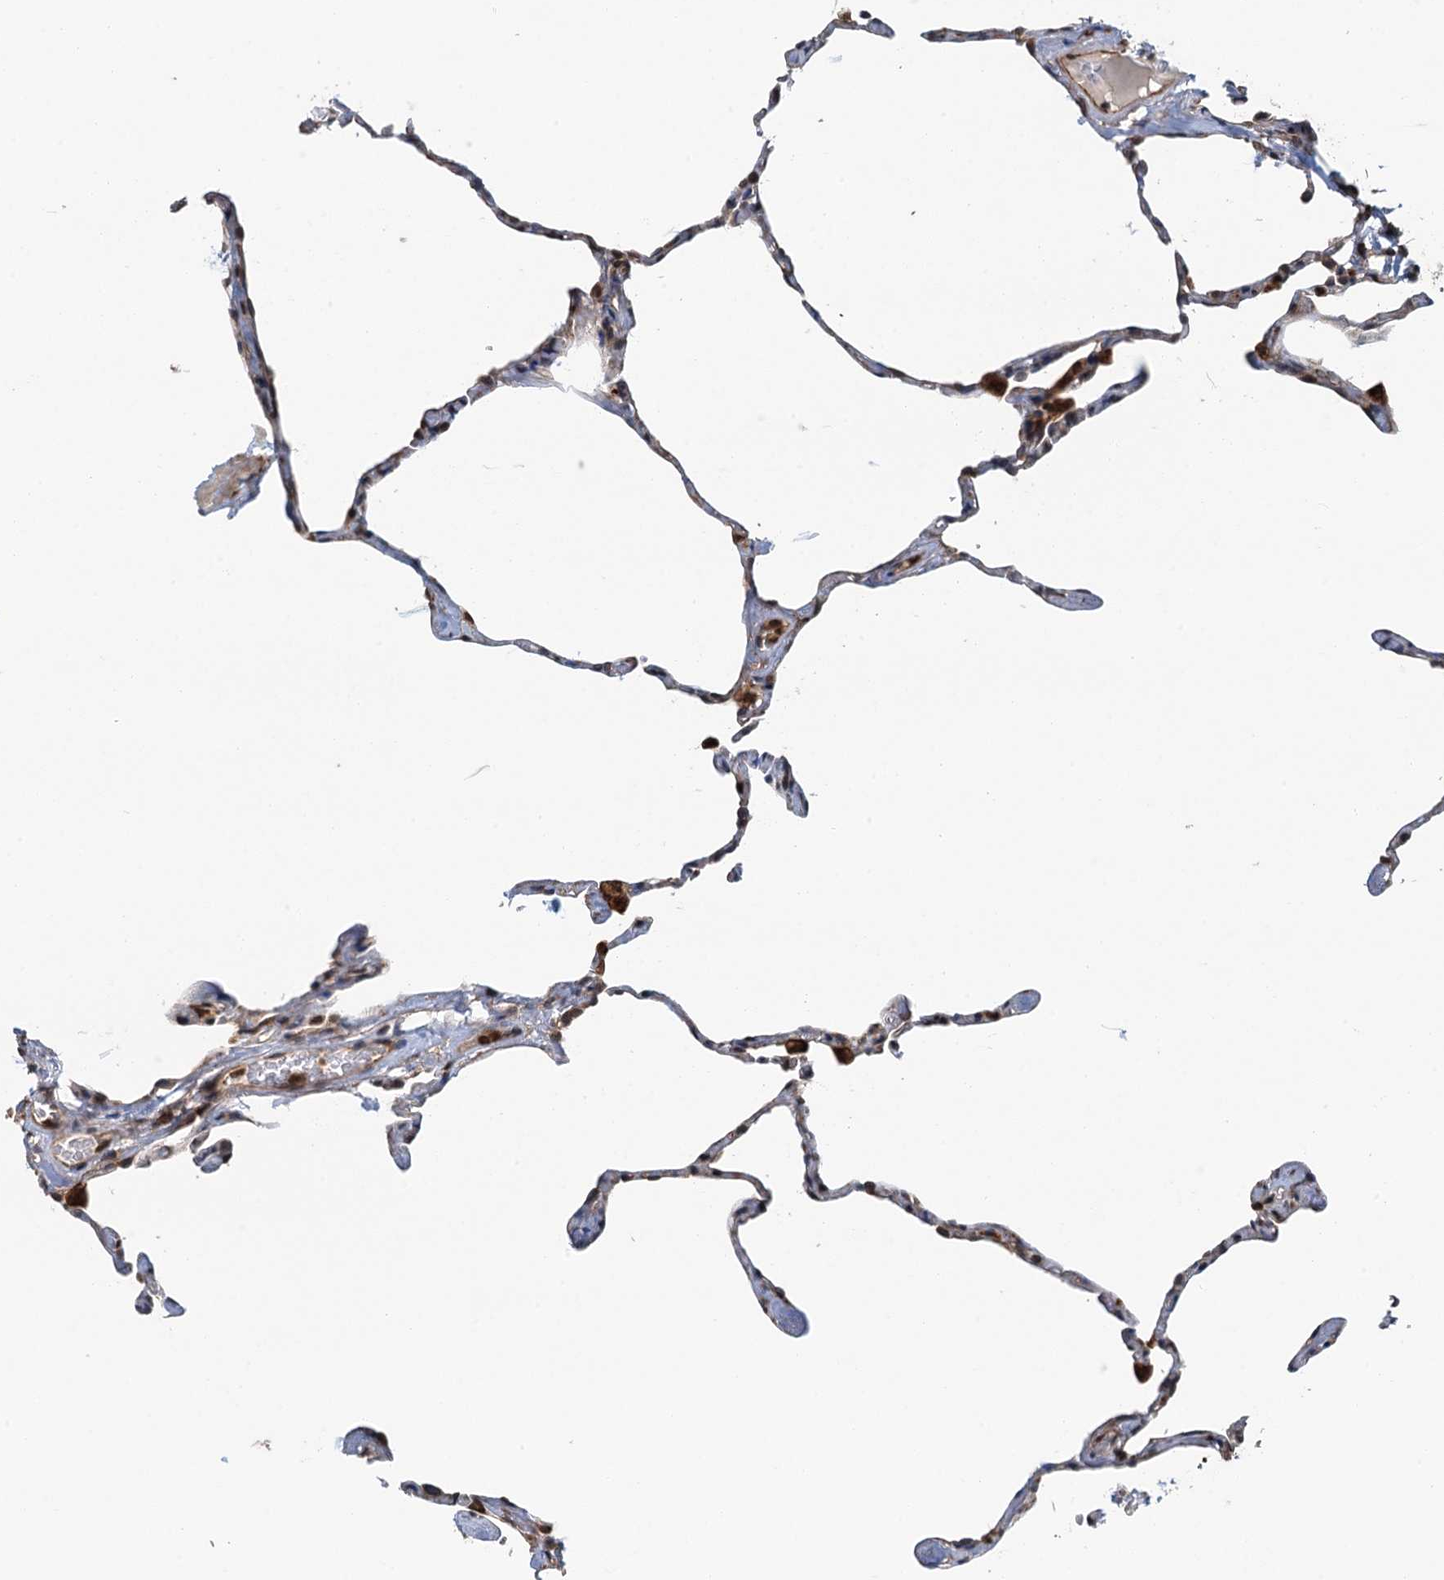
{"staining": {"intensity": "strong", "quantity": "<25%", "location": "cytoplasmic/membranous,nuclear"}, "tissue": "lung", "cell_type": "Alveolar cells", "image_type": "normal", "snomed": [{"axis": "morphology", "description": "Normal tissue, NOS"}, {"axis": "topography", "description": "Lung"}], "caption": "Immunohistochemical staining of normal human lung demonstrates medium levels of strong cytoplasmic/membranous,nuclear staining in approximately <25% of alveolar cells.", "gene": "WHAMM", "patient": {"sex": "male", "age": 65}}